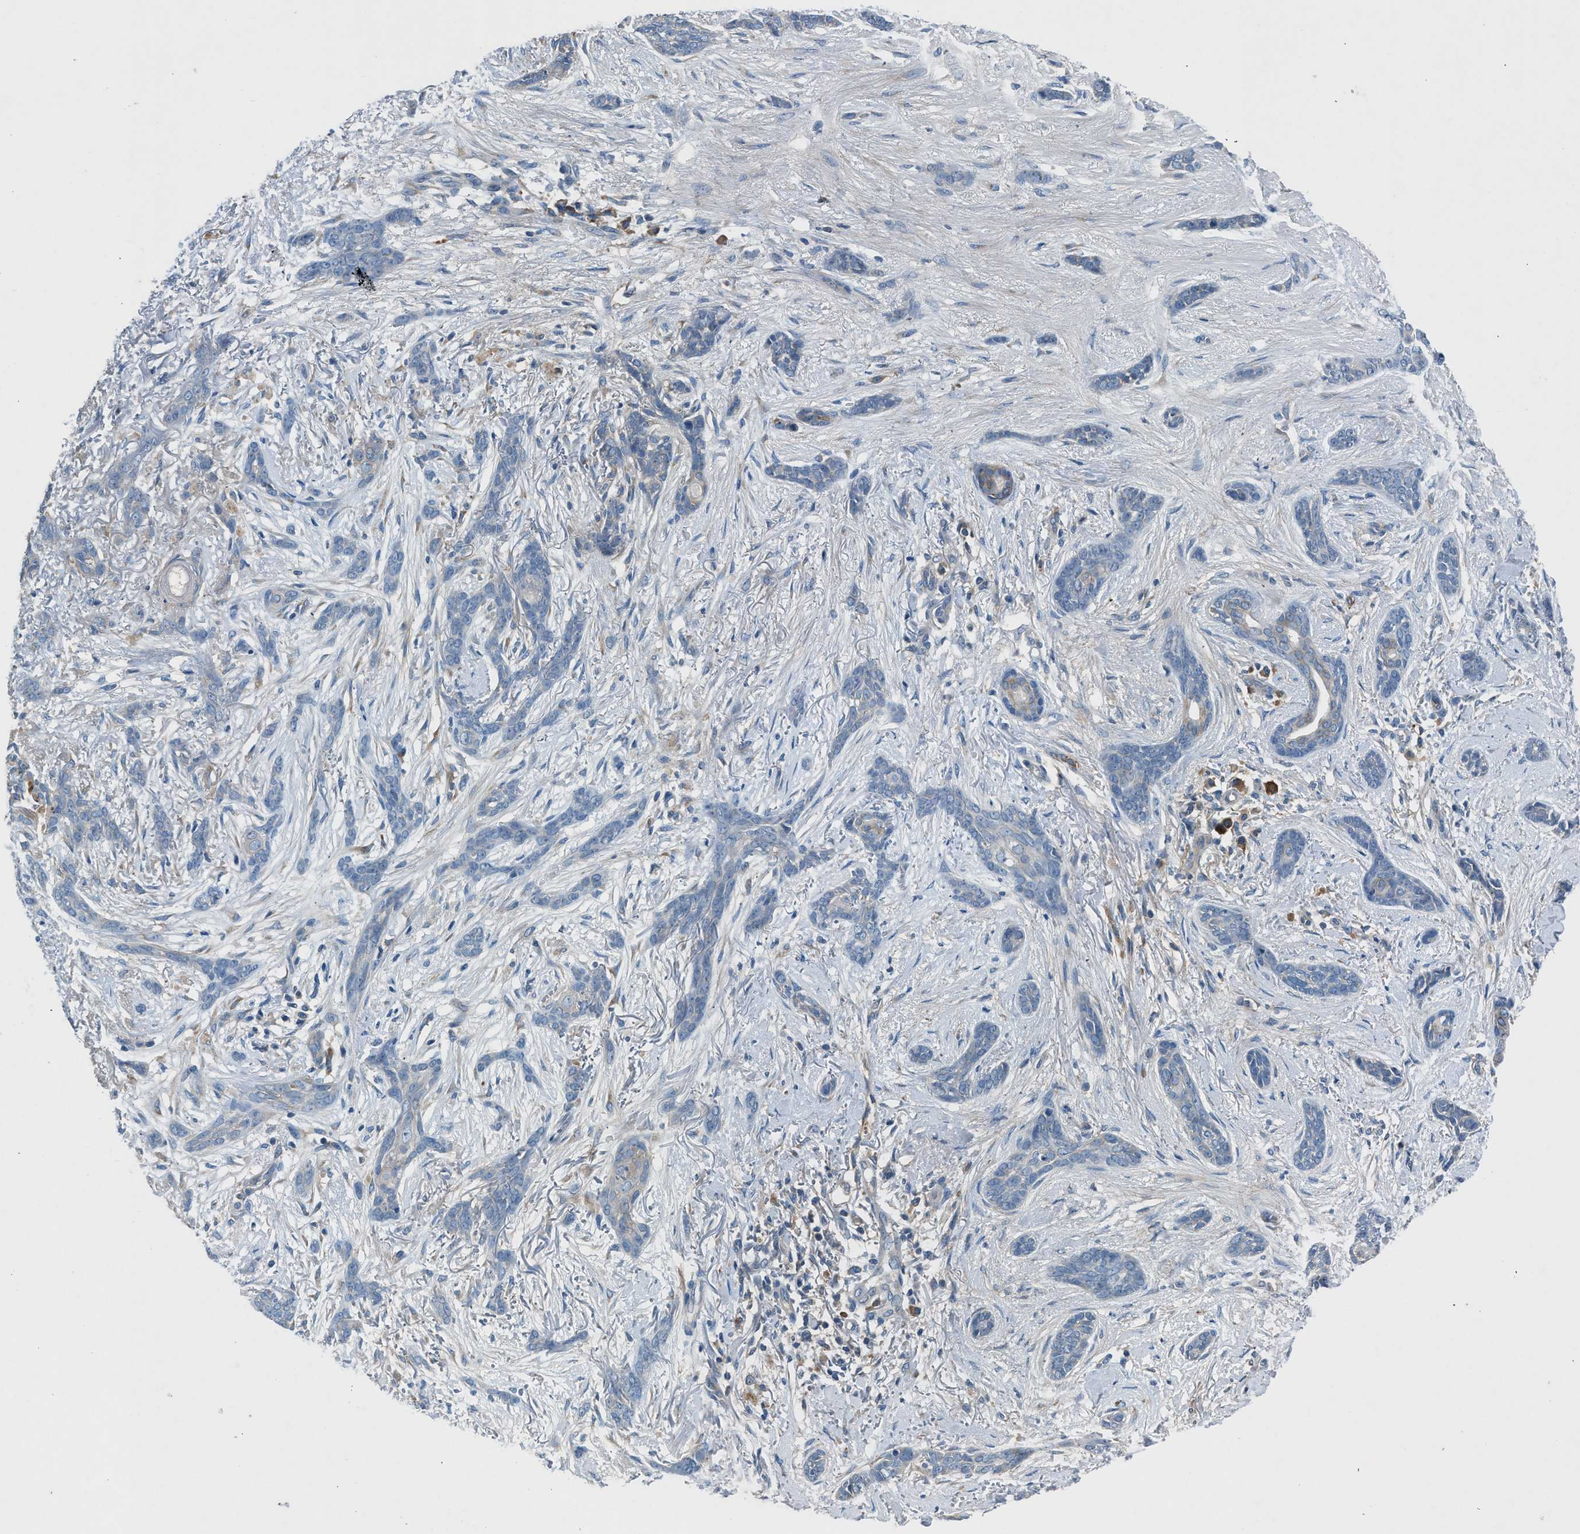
{"staining": {"intensity": "negative", "quantity": "none", "location": "none"}, "tissue": "skin cancer", "cell_type": "Tumor cells", "image_type": "cancer", "snomed": [{"axis": "morphology", "description": "Basal cell carcinoma"}, {"axis": "morphology", "description": "Adnexal tumor, benign"}, {"axis": "topography", "description": "Skin"}], "caption": "Skin cancer stained for a protein using immunohistochemistry exhibits no expression tumor cells.", "gene": "BMP1", "patient": {"sex": "female", "age": 42}}